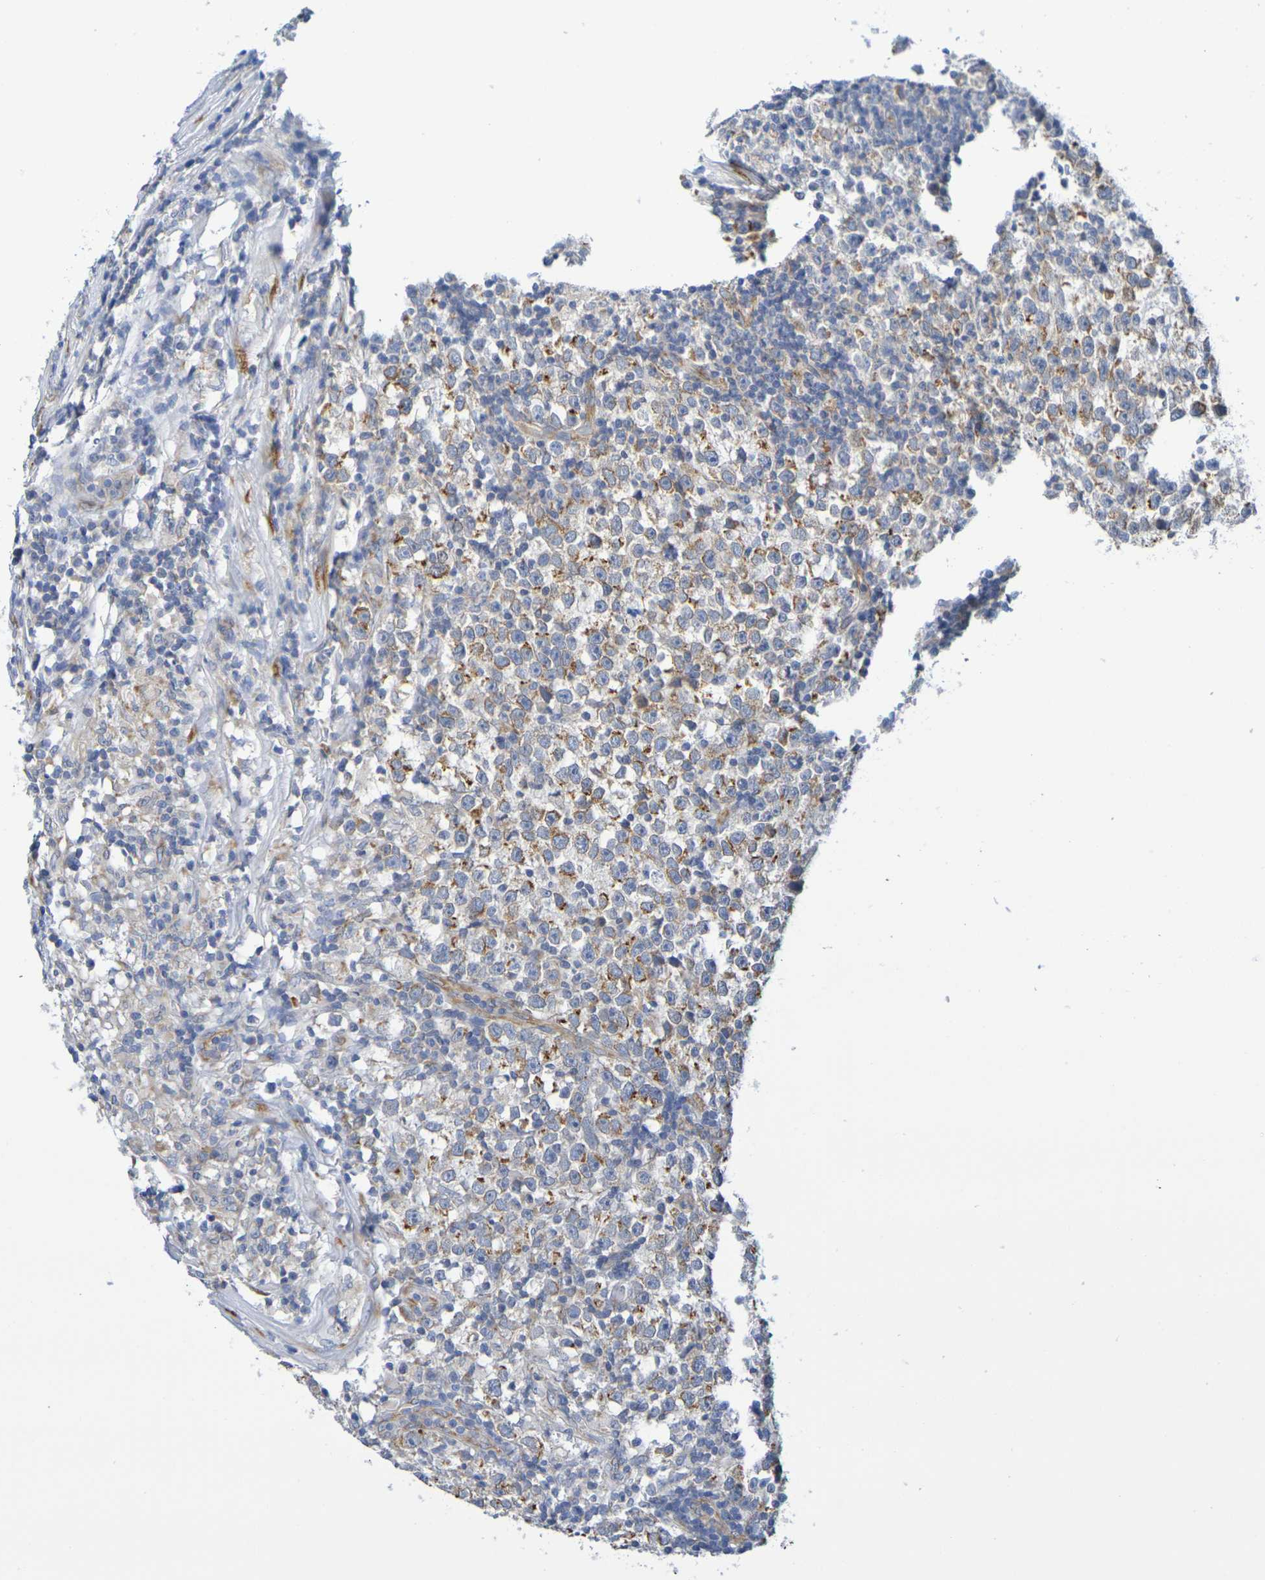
{"staining": {"intensity": "moderate", "quantity": ">75%", "location": "cytoplasmic/membranous"}, "tissue": "testis cancer", "cell_type": "Tumor cells", "image_type": "cancer", "snomed": [{"axis": "morphology", "description": "Seminoma, NOS"}, {"axis": "topography", "description": "Testis"}], "caption": "Tumor cells demonstrate medium levels of moderate cytoplasmic/membranous expression in approximately >75% of cells in human testis seminoma. The protein is stained brown, and the nuclei are stained in blue (DAB IHC with brightfield microscopy, high magnification).", "gene": "TMCC3", "patient": {"sex": "male", "age": 43}}